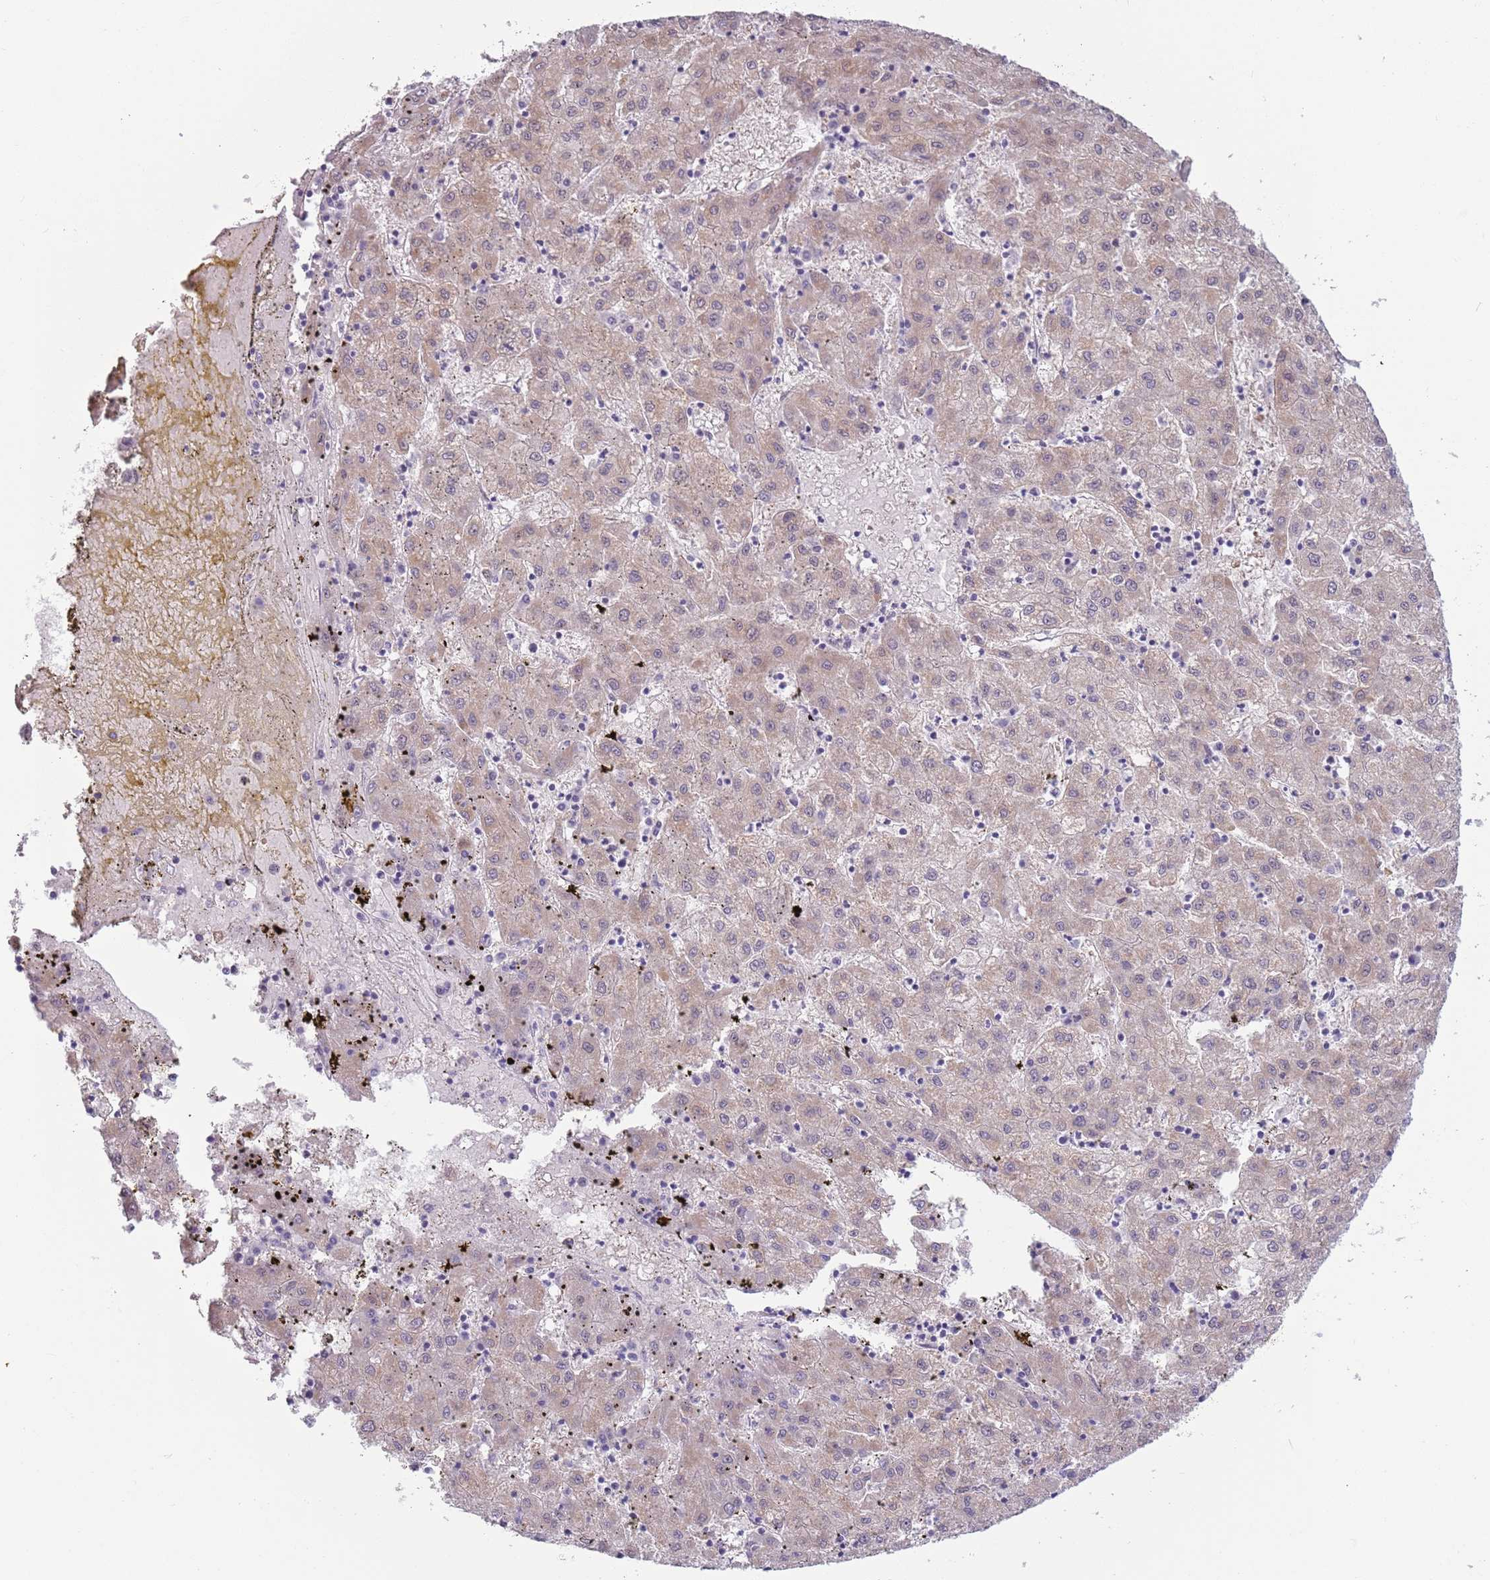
{"staining": {"intensity": "weak", "quantity": "<25%", "location": "cytoplasmic/membranous"}, "tissue": "liver cancer", "cell_type": "Tumor cells", "image_type": "cancer", "snomed": [{"axis": "morphology", "description": "Carcinoma, Hepatocellular, NOS"}, {"axis": "topography", "description": "Liver"}], "caption": "This histopathology image is of hepatocellular carcinoma (liver) stained with IHC to label a protein in brown with the nuclei are counter-stained blue. There is no positivity in tumor cells. (Stains: DAB immunohistochemistry with hematoxylin counter stain, Microscopy: brightfield microscopy at high magnification).", "gene": "LDHD", "patient": {"sex": "male", "age": 72}}